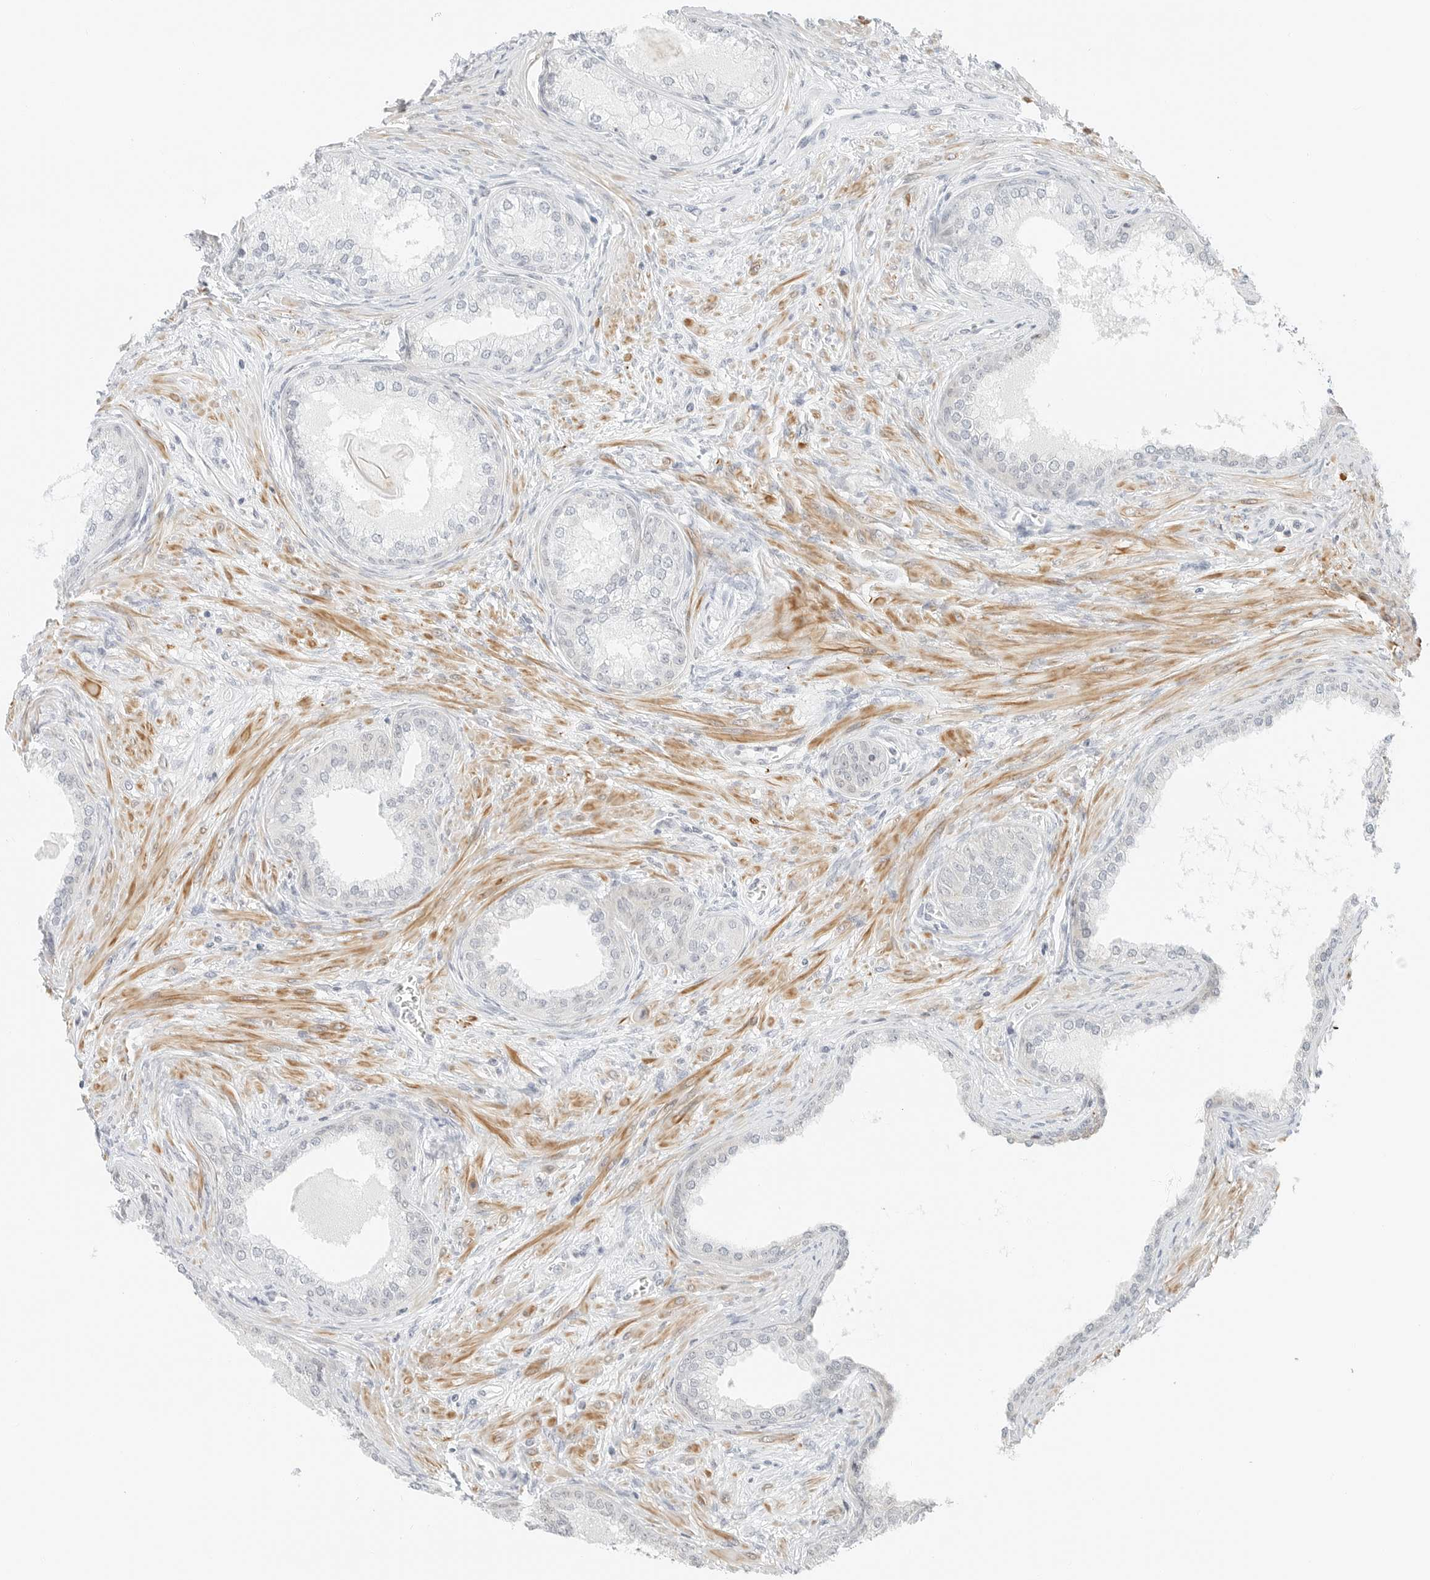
{"staining": {"intensity": "negative", "quantity": "none", "location": "none"}, "tissue": "prostate cancer", "cell_type": "Tumor cells", "image_type": "cancer", "snomed": [{"axis": "morphology", "description": "Normal tissue, NOS"}, {"axis": "morphology", "description": "Adenocarcinoma, Low grade"}, {"axis": "topography", "description": "Prostate"}, {"axis": "topography", "description": "Peripheral nerve tissue"}], "caption": "This is an immunohistochemistry (IHC) micrograph of prostate cancer (low-grade adenocarcinoma). There is no positivity in tumor cells.", "gene": "IQCC", "patient": {"sex": "male", "age": 71}}